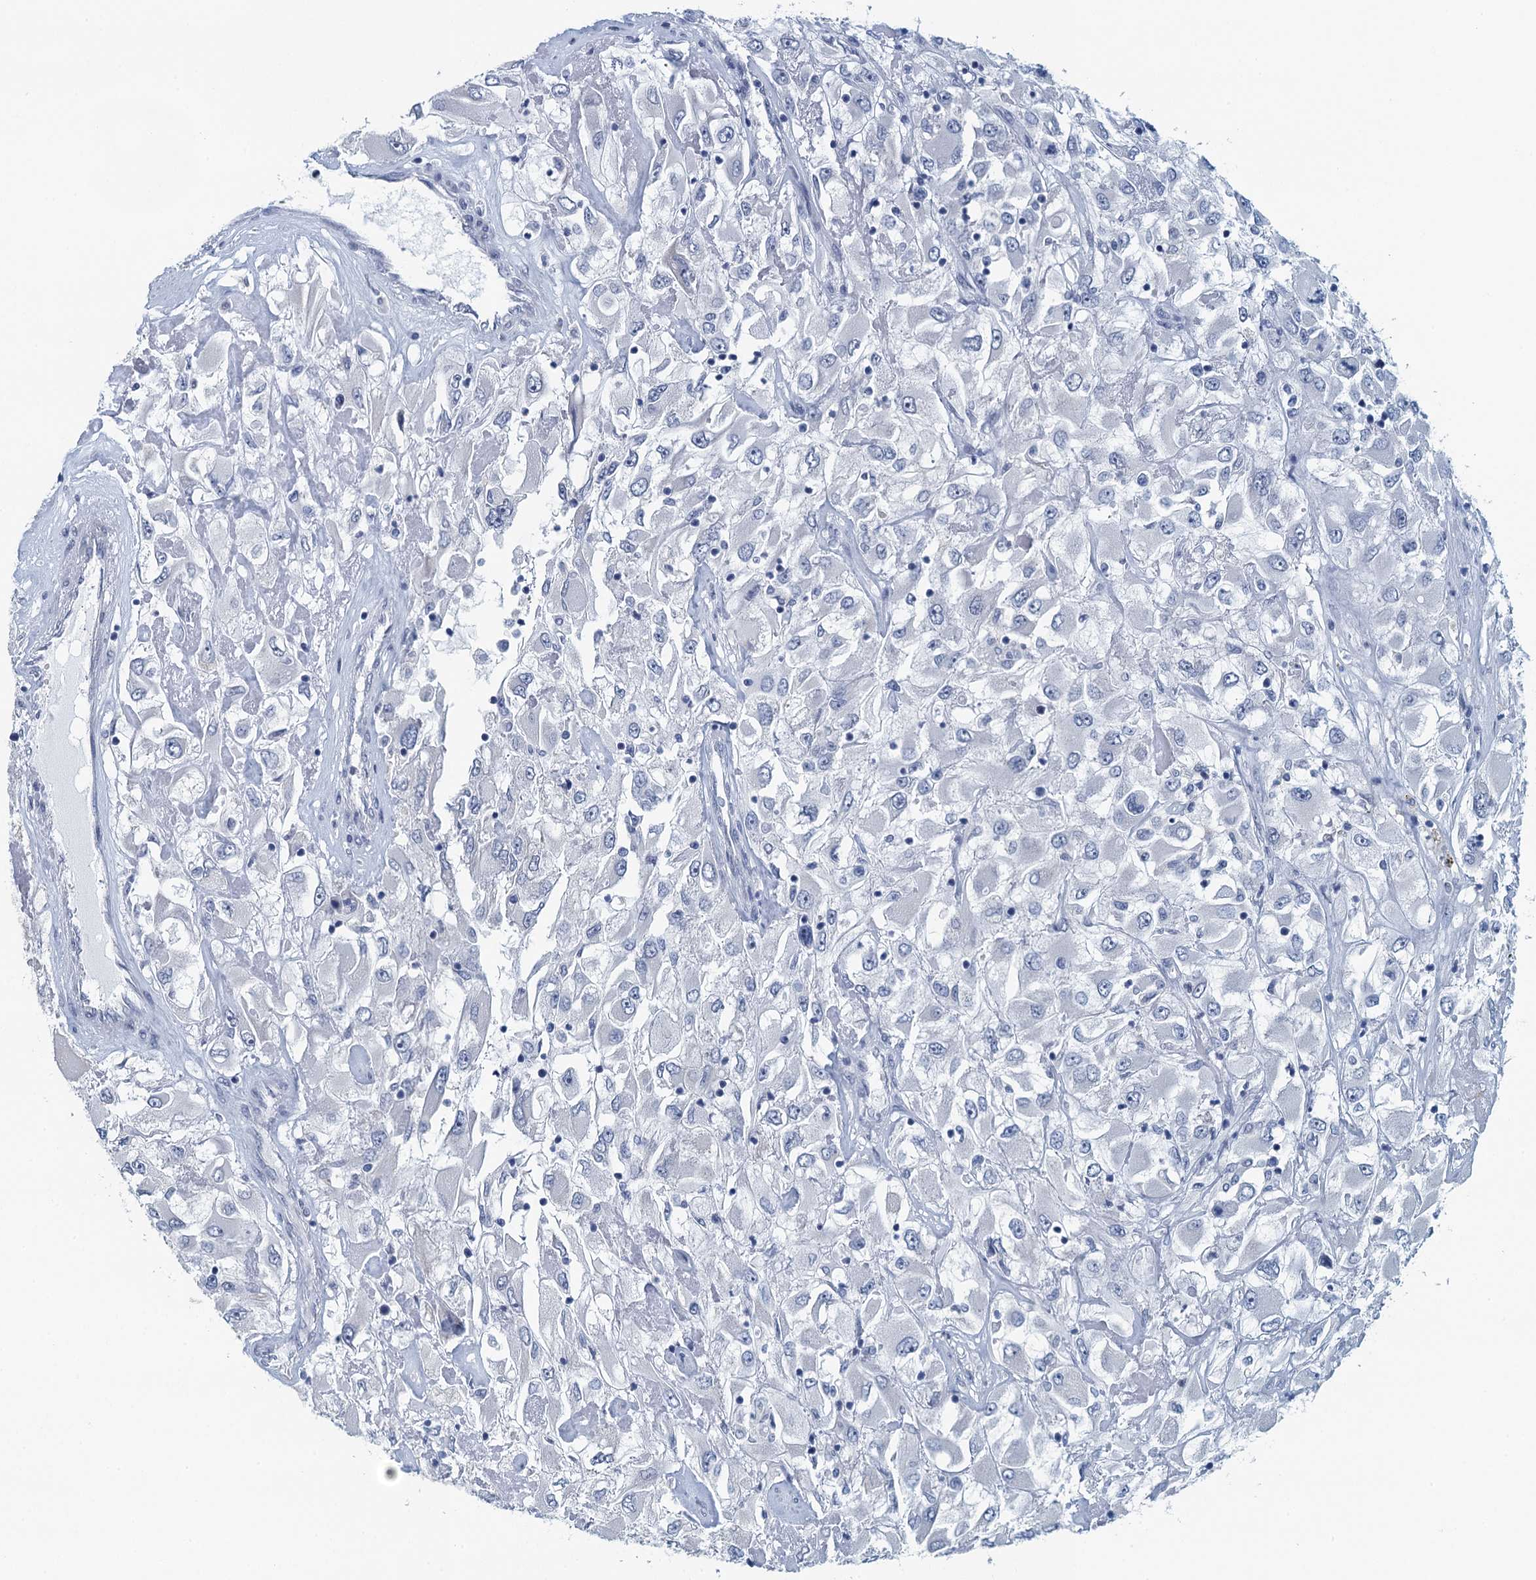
{"staining": {"intensity": "negative", "quantity": "none", "location": "none"}, "tissue": "renal cancer", "cell_type": "Tumor cells", "image_type": "cancer", "snomed": [{"axis": "morphology", "description": "Adenocarcinoma, NOS"}, {"axis": "topography", "description": "Kidney"}], "caption": "Adenocarcinoma (renal) was stained to show a protein in brown. There is no significant staining in tumor cells.", "gene": "TTLL9", "patient": {"sex": "female", "age": 52}}